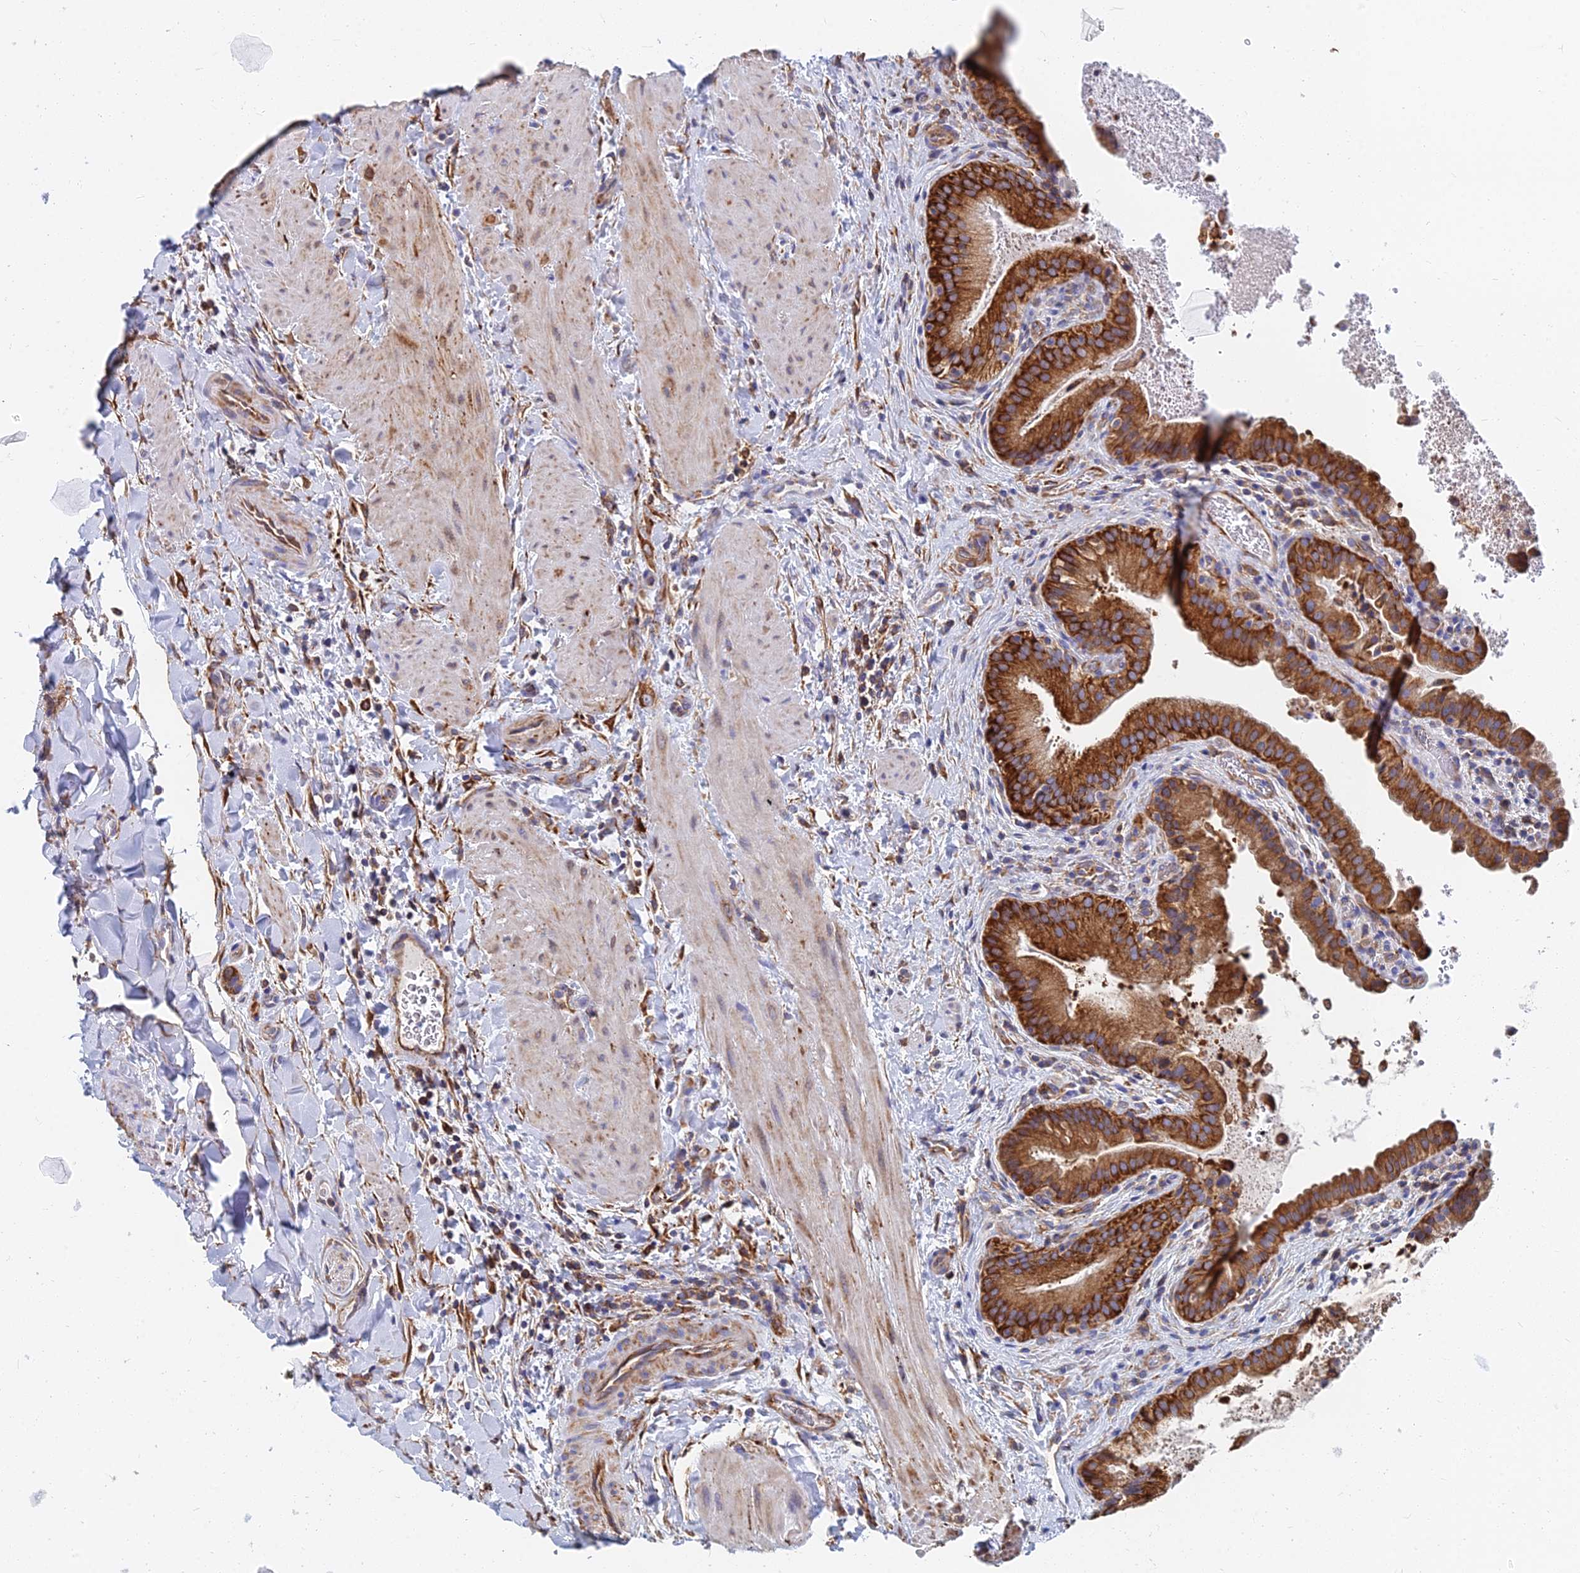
{"staining": {"intensity": "strong", "quantity": ">75%", "location": "cytoplasmic/membranous"}, "tissue": "gallbladder", "cell_type": "Glandular cells", "image_type": "normal", "snomed": [{"axis": "morphology", "description": "Normal tissue, NOS"}, {"axis": "topography", "description": "Gallbladder"}], "caption": "This image reveals immunohistochemistry staining of benign human gallbladder, with high strong cytoplasmic/membranous staining in about >75% of glandular cells.", "gene": "FFAR3", "patient": {"sex": "male", "age": 24}}